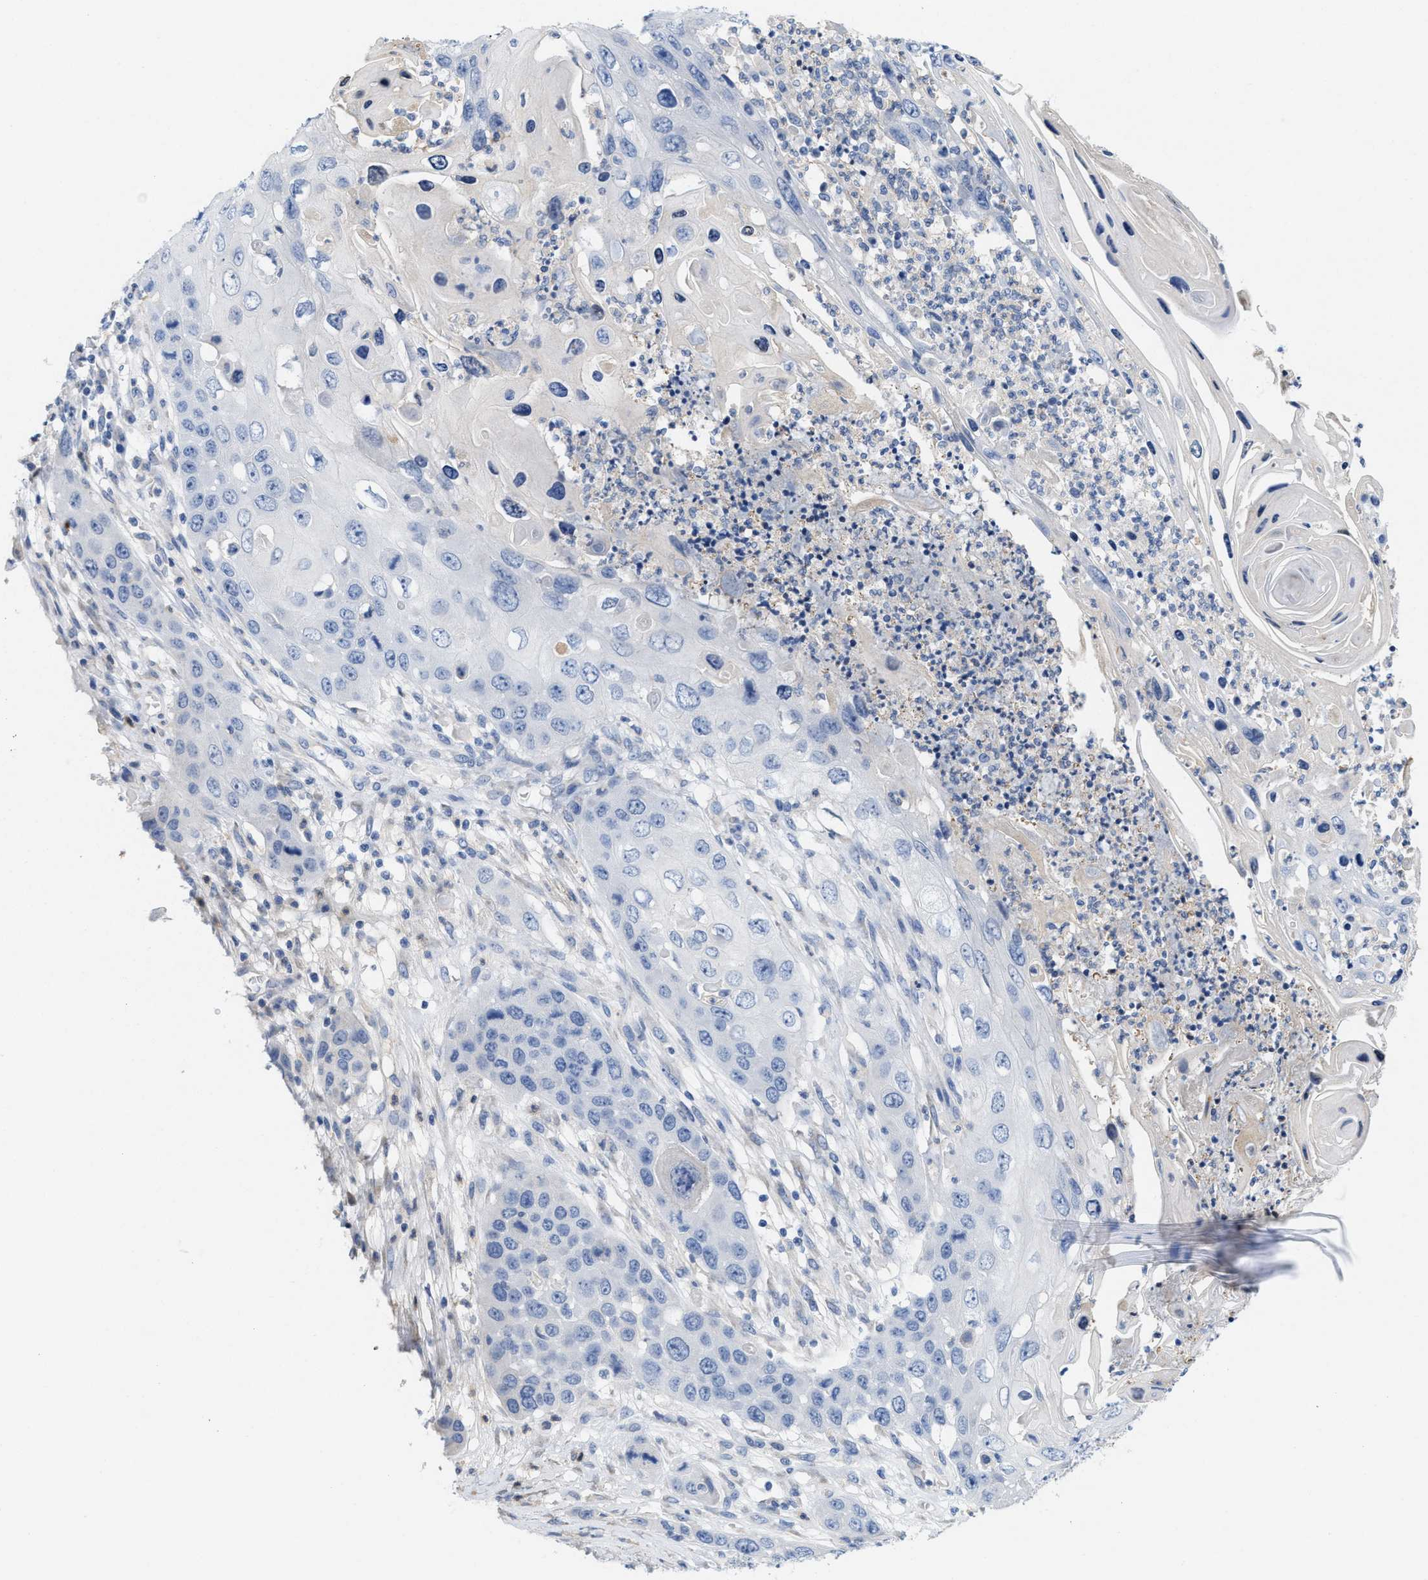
{"staining": {"intensity": "negative", "quantity": "none", "location": "none"}, "tissue": "skin cancer", "cell_type": "Tumor cells", "image_type": "cancer", "snomed": [{"axis": "morphology", "description": "Squamous cell carcinoma, NOS"}, {"axis": "topography", "description": "Skin"}], "caption": "Micrograph shows no significant protein staining in tumor cells of skin cancer. (DAB (3,3'-diaminobenzidine) immunohistochemistry, high magnification).", "gene": "CPA2", "patient": {"sex": "male", "age": 55}}